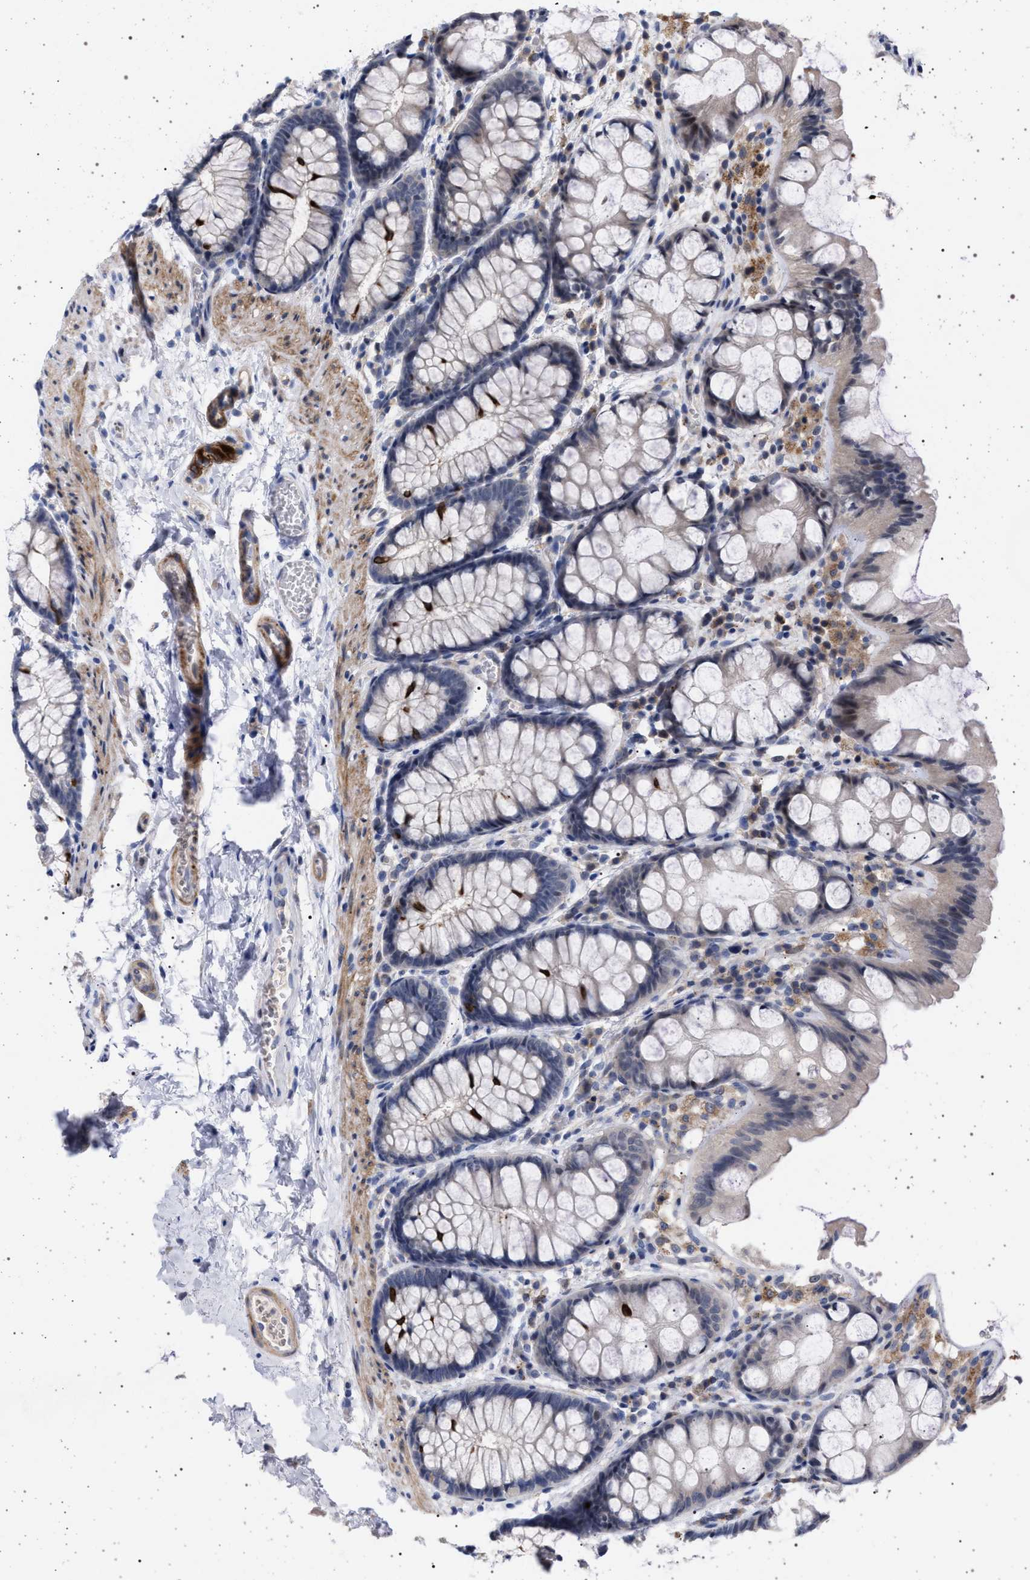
{"staining": {"intensity": "weak", "quantity": ">75%", "location": "cytoplasmic/membranous,nuclear"}, "tissue": "colon", "cell_type": "Endothelial cells", "image_type": "normal", "snomed": [{"axis": "morphology", "description": "Normal tissue, NOS"}, {"axis": "topography", "description": "Colon"}], "caption": "Immunohistochemical staining of unremarkable colon exhibits low levels of weak cytoplasmic/membranous,nuclear positivity in about >75% of endothelial cells. The protein of interest is stained brown, and the nuclei are stained in blue (DAB (3,3'-diaminobenzidine) IHC with brightfield microscopy, high magnification).", "gene": "RBM48", "patient": {"sex": "male", "age": 47}}